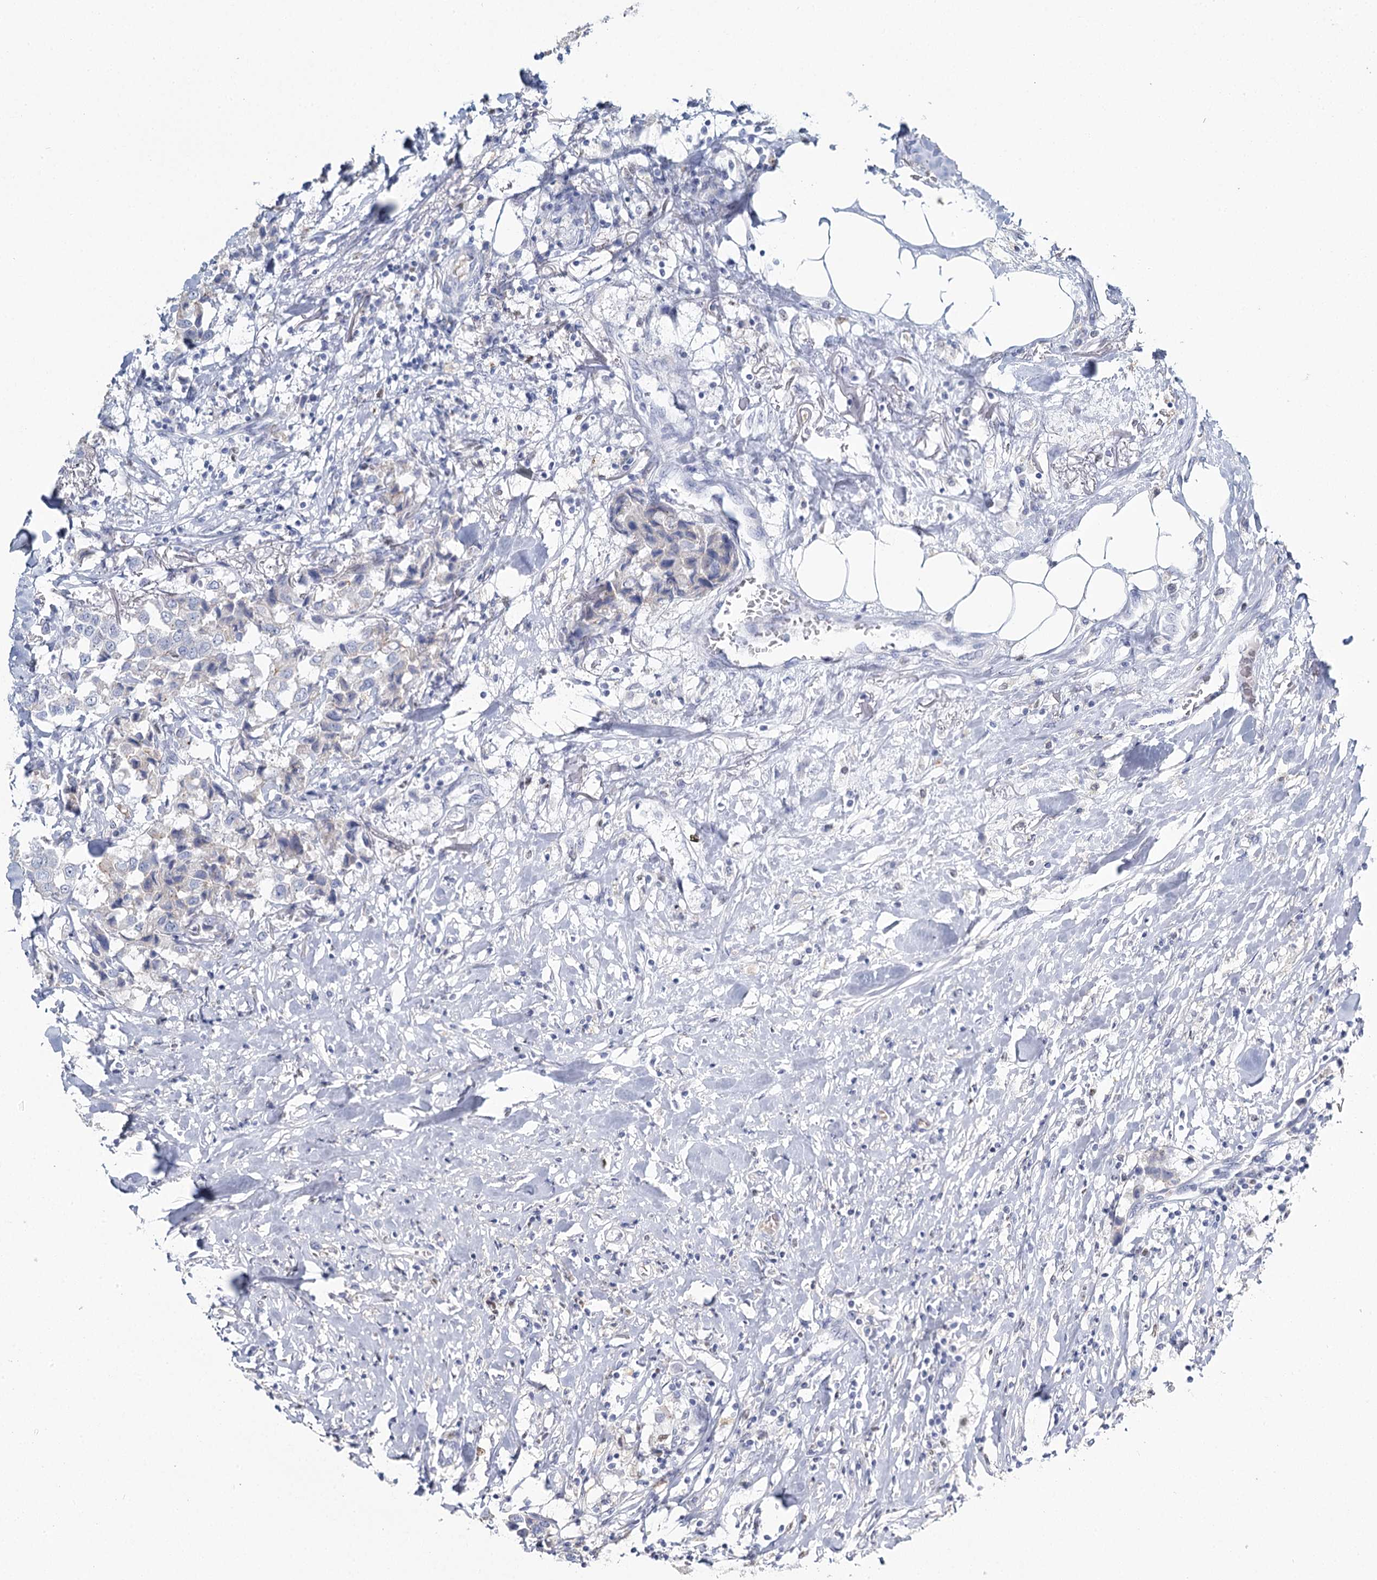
{"staining": {"intensity": "negative", "quantity": "none", "location": "none"}, "tissue": "breast cancer", "cell_type": "Tumor cells", "image_type": "cancer", "snomed": [{"axis": "morphology", "description": "Duct carcinoma"}, {"axis": "topography", "description": "Breast"}], "caption": "This is an immunohistochemistry micrograph of human breast cancer (intraductal carcinoma). There is no positivity in tumor cells.", "gene": "IGSF3", "patient": {"sex": "female", "age": 80}}